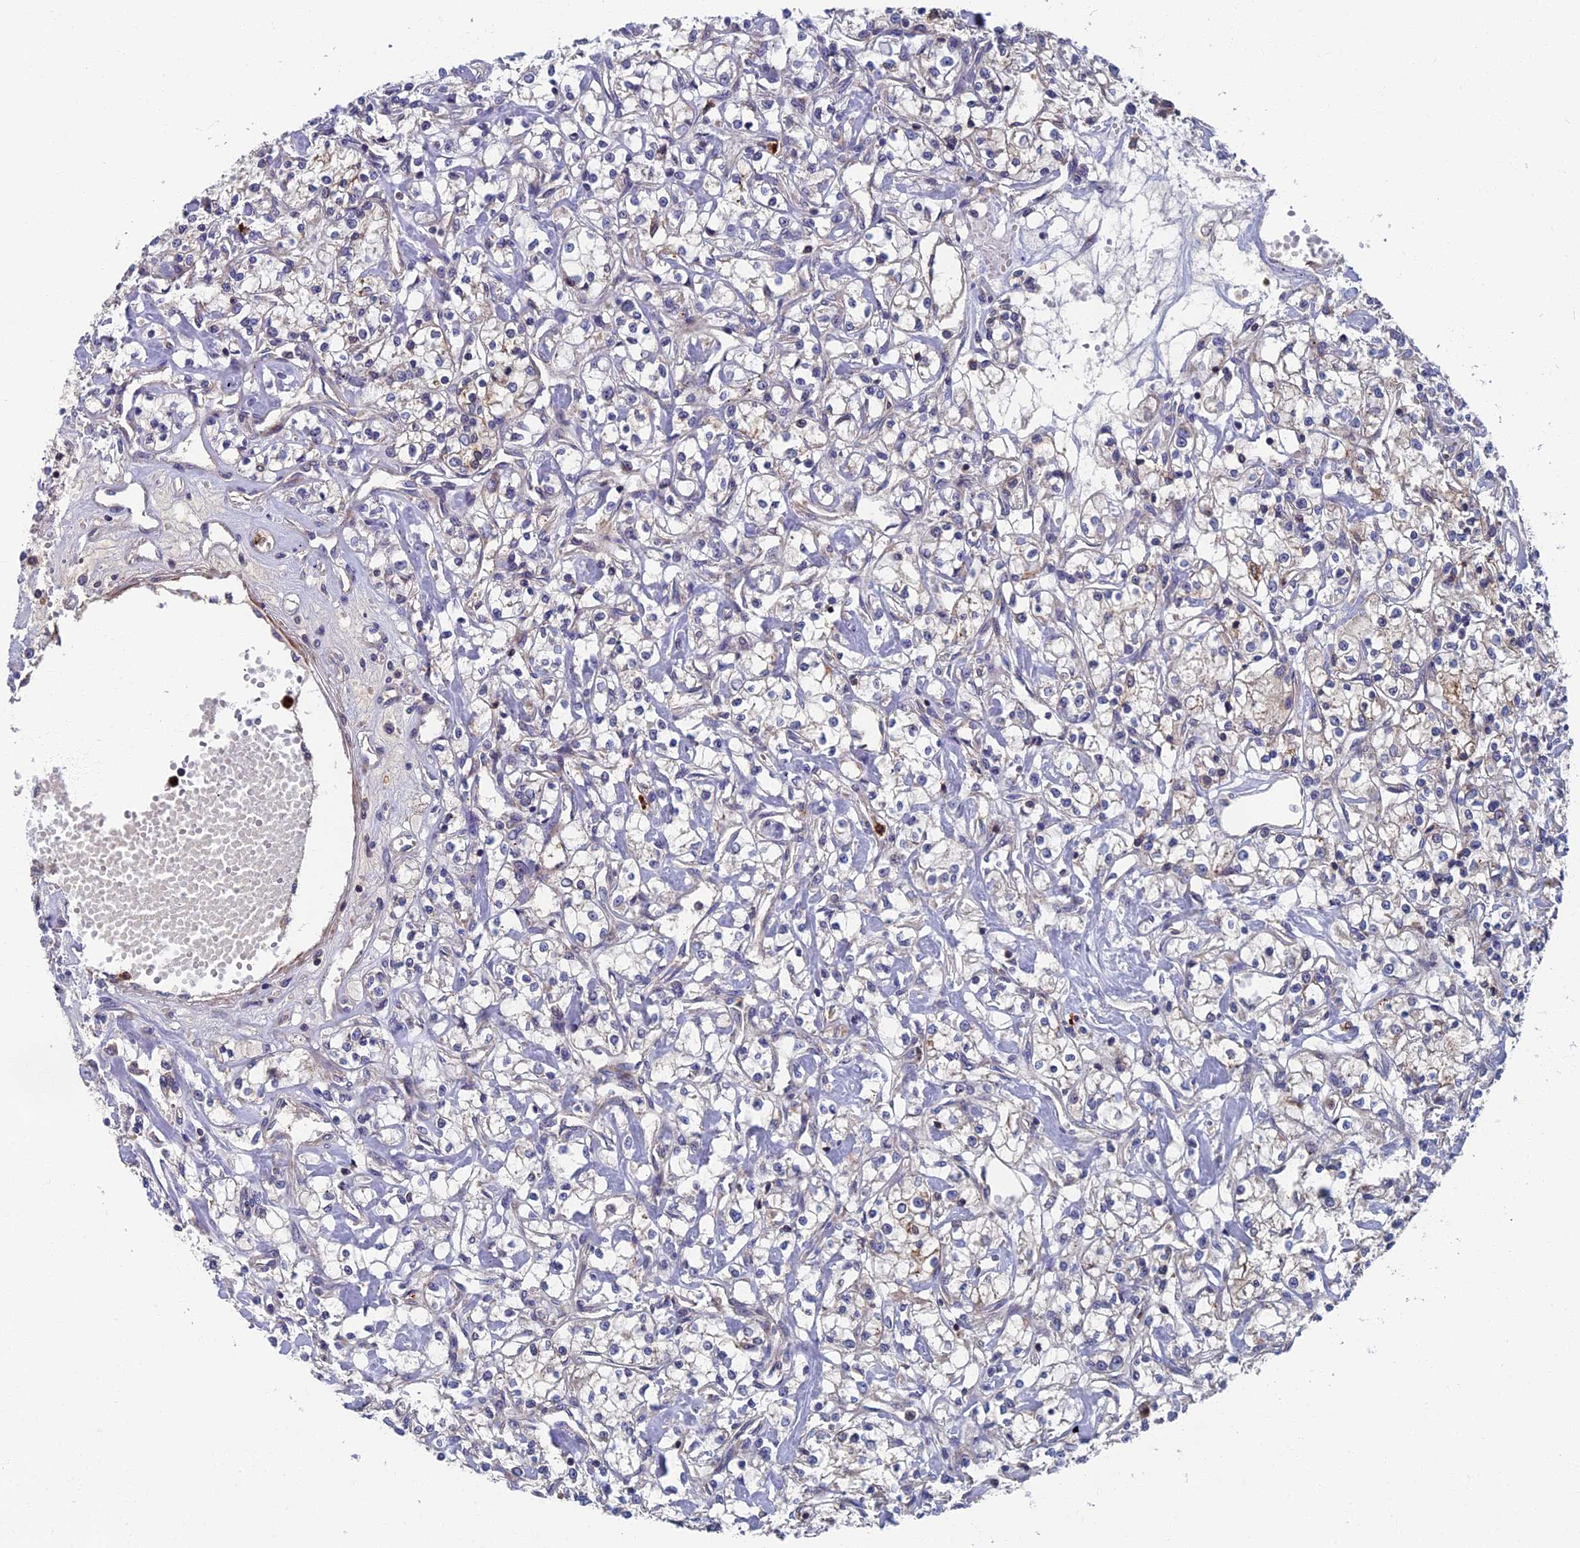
{"staining": {"intensity": "strong", "quantity": "25%-75%", "location": "cytoplasmic/membranous"}, "tissue": "renal cancer", "cell_type": "Tumor cells", "image_type": "cancer", "snomed": [{"axis": "morphology", "description": "Adenocarcinoma, NOS"}, {"axis": "topography", "description": "Kidney"}], "caption": "Tumor cells demonstrate high levels of strong cytoplasmic/membranous expression in approximately 25%-75% of cells in renal cancer (adenocarcinoma). (DAB (3,3'-diaminobenzidine) IHC with brightfield microscopy, high magnification).", "gene": "TNK2", "patient": {"sex": "female", "age": 59}}